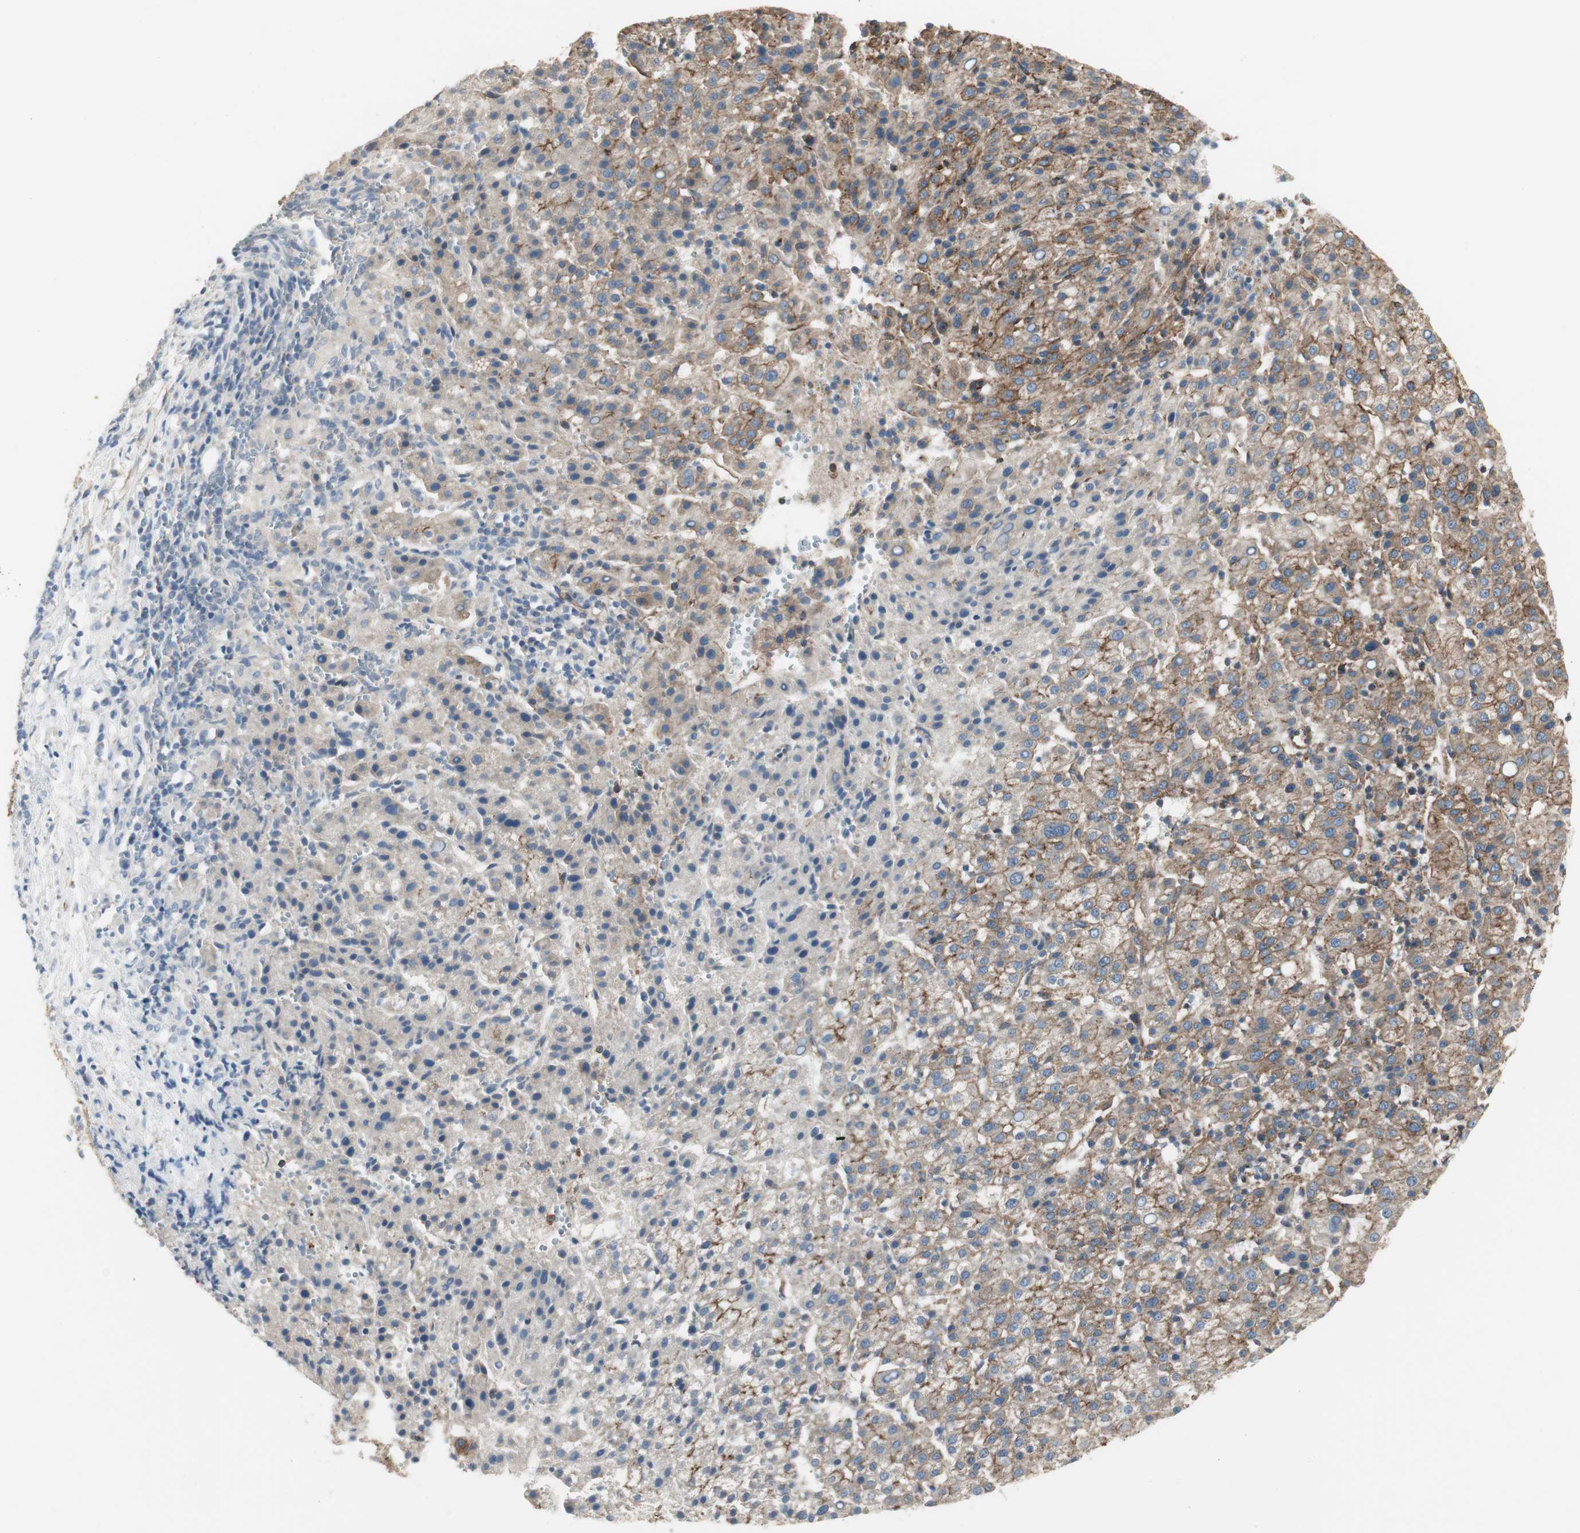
{"staining": {"intensity": "moderate", "quantity": ">75%", "location": "cytoplasmic/membranous"}, "tissue": "liver cancer", "cell_type": "Tumor cells", "image_type": "cancer", "snomed": [{"axis": "morphology", "description": "Carcinoma, Hepatocellular, NOS"}, {"axis": "topography", "description": "Liver"}], "caption": "An immunohistochemistry histopathology image of neoplastic tissue is shown. Protein staining in brown highlights moderate cytoplasmic/membranous positivity in liver hepatocellular carcinoma within tumor cells.", "gene": "H6PD", "patient": {"sex": "female", "age": 58}}